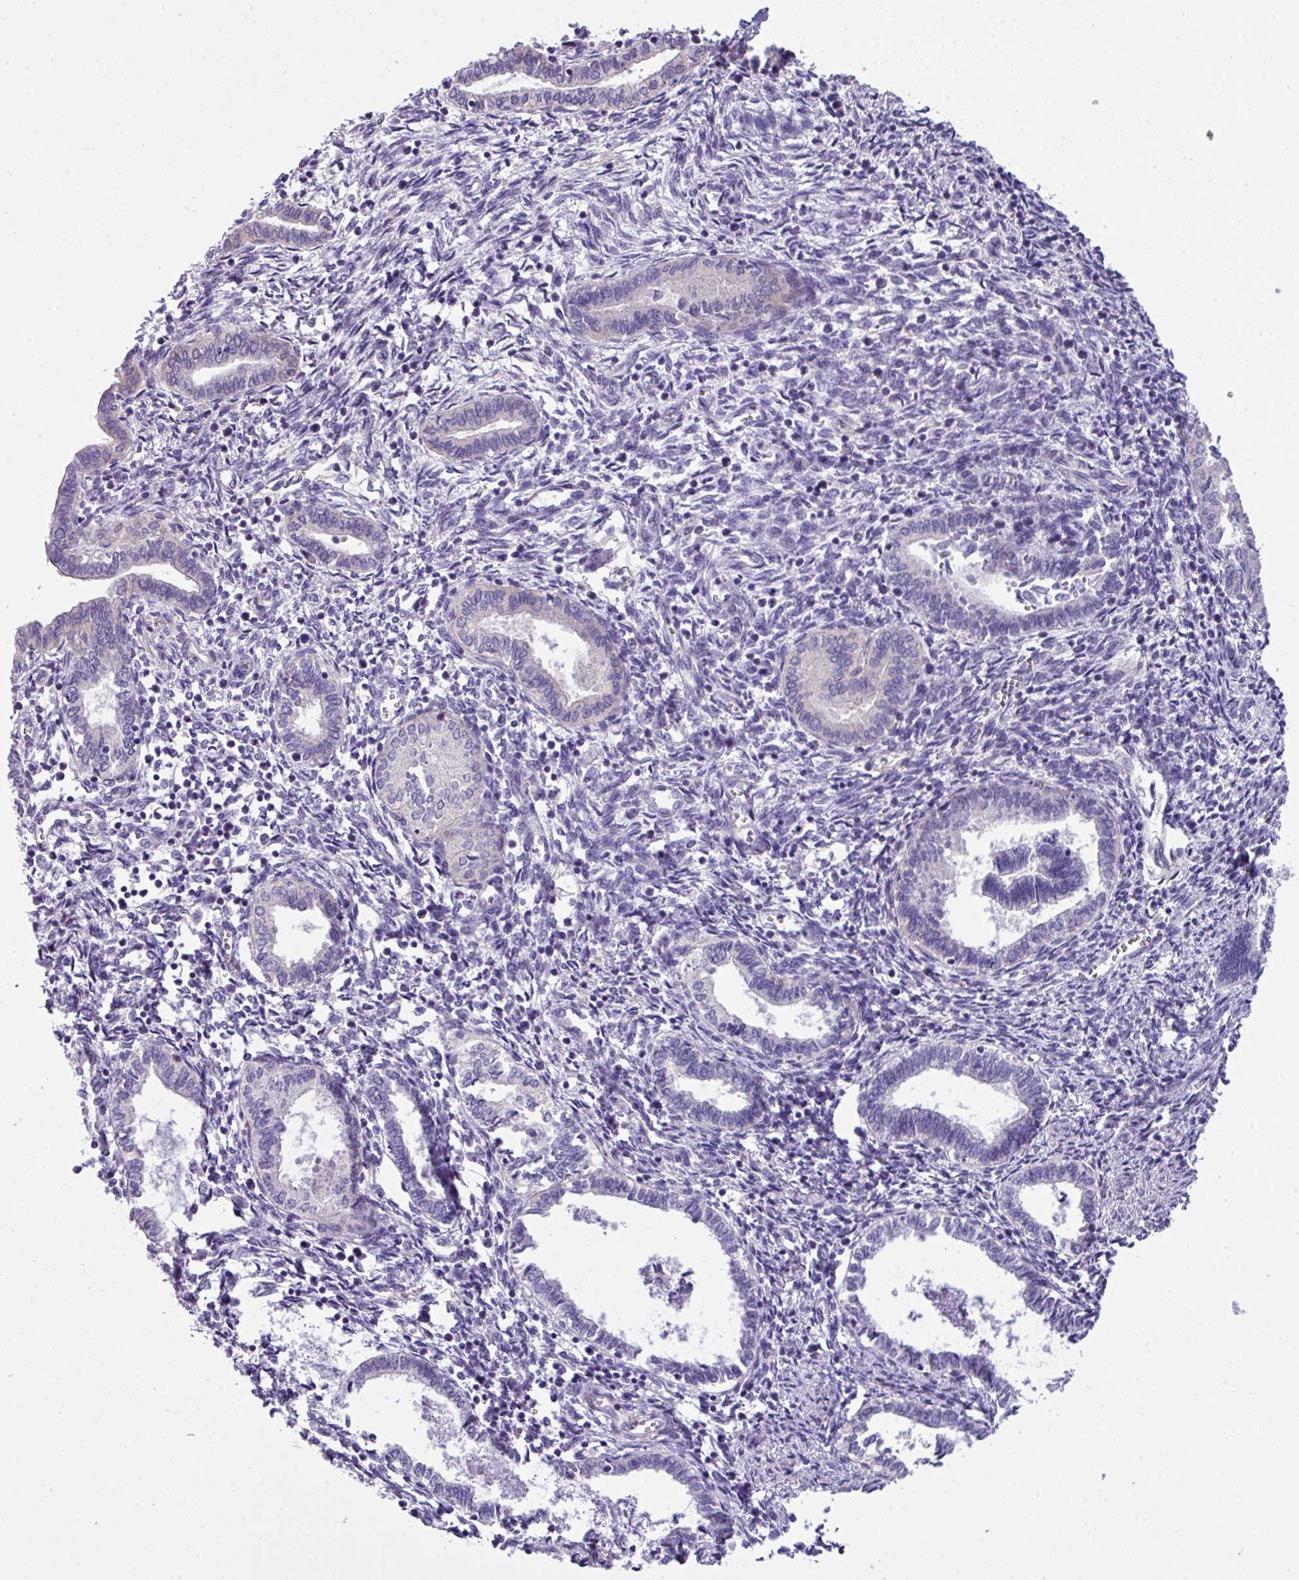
{"staining": {"intensity": "negative", "quantity": "none", "location": "none"}, "tissue": "endometrium", "cell_type": "Cells in endometrial stroma", "image_type": "normal", "snomed": [{"axis": "morphology", "description": "Normal tissue, NOS"}, {"axis": "topography", "description": "Endometrium"}], "caption": "Human endometrium stained for a protein using immunohistochemistry (IHC) shows no positivity in cells in endometrial stroma.", "gene": "ABCC5", "patient": {"sex": "female", "age": 37}}